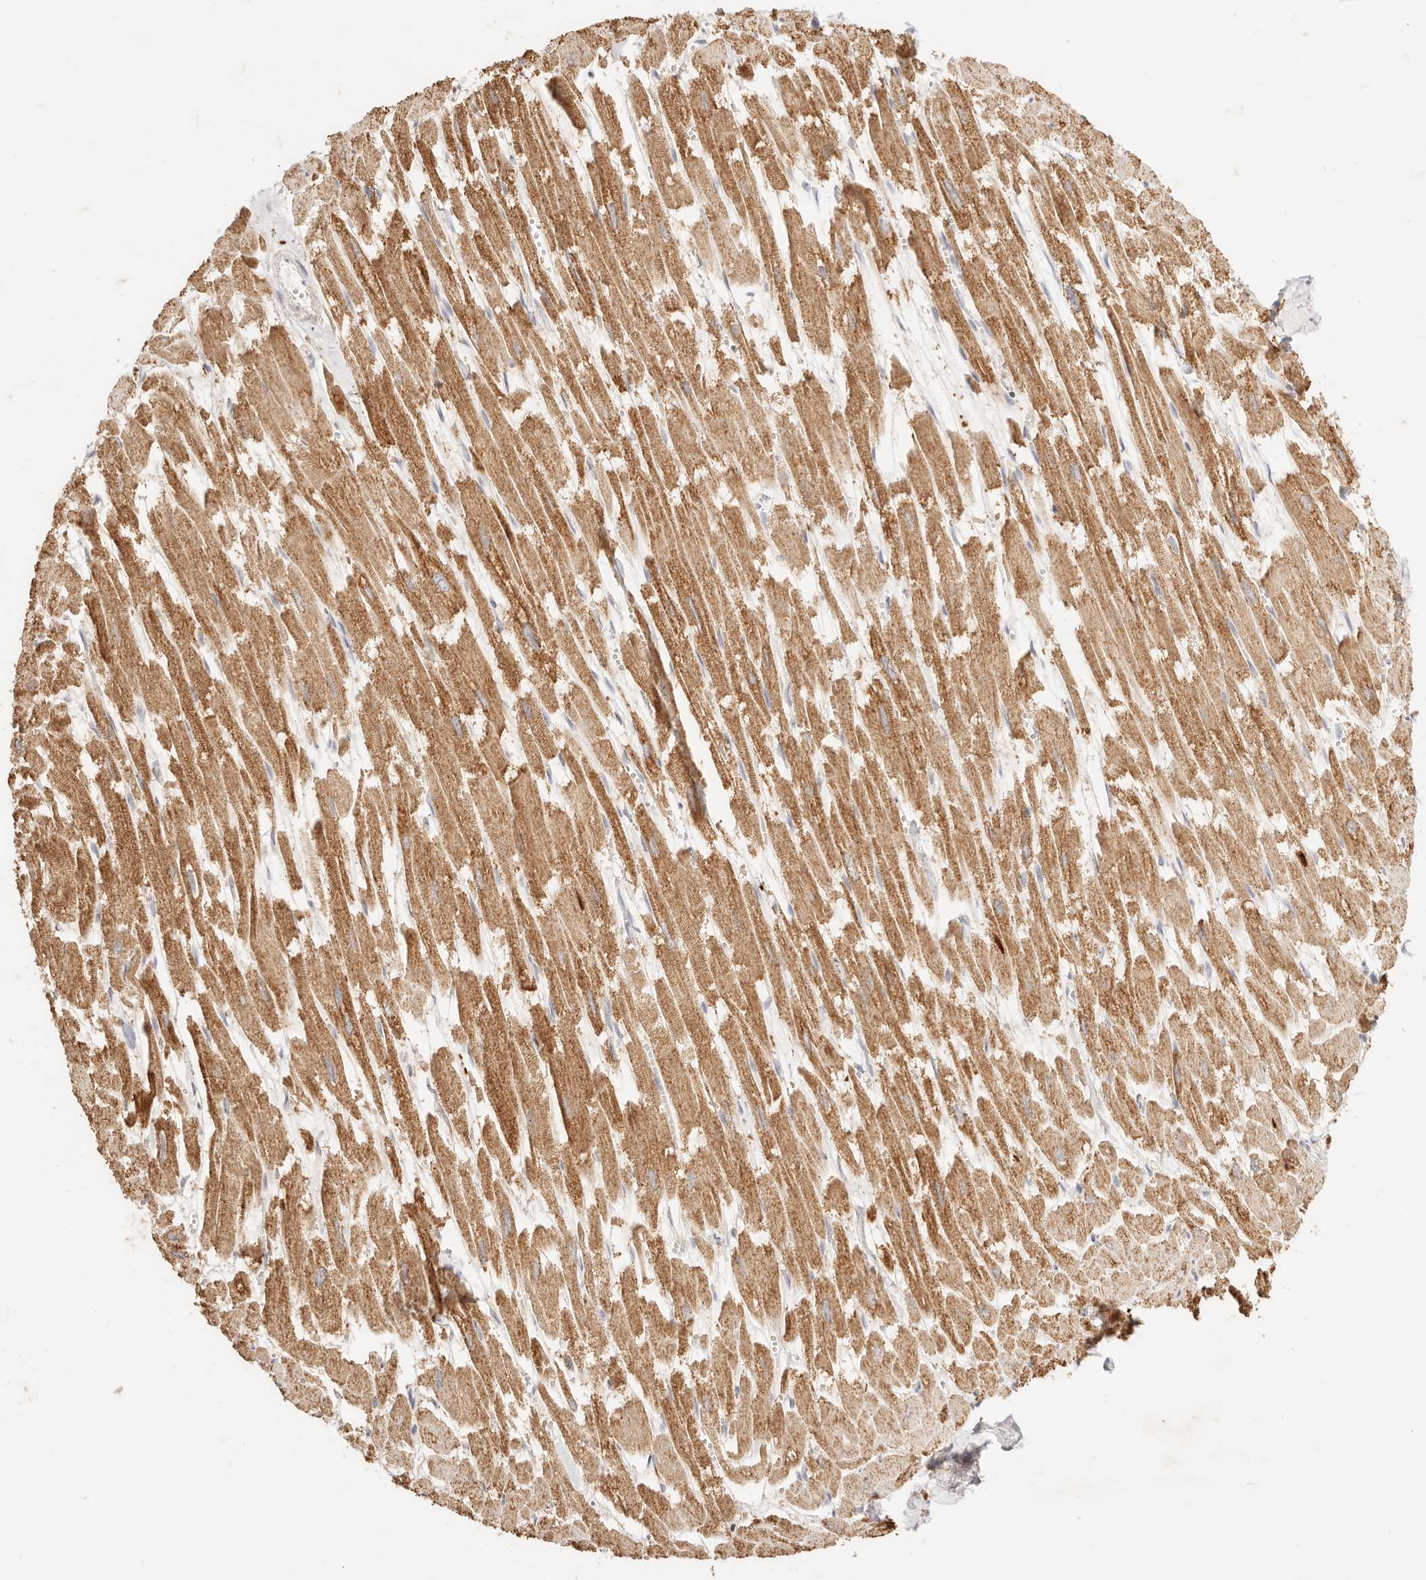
{"staining": {"intensity": "moderate", "quantity": ">75%", "location": "cytoplasmic/membranous"}, "tissue": "heart muscle", "cell_type": "Cardiomyocytes", "image_type": "normal", "snomed": [{"axis": "morphology", "description": "Normal tissue, NOS"}, {"axis": "topography", "description": "Heart"}], "caption": "A high-resolution micrograph shows IHC staining of unremarkable heart muscle, which demonstrates moderate cytoplasmic/membranous staining in approximately >75% of cardiomyocytes.", "gene": "HK2", "patient": {"sex": "male", "age": 54}}